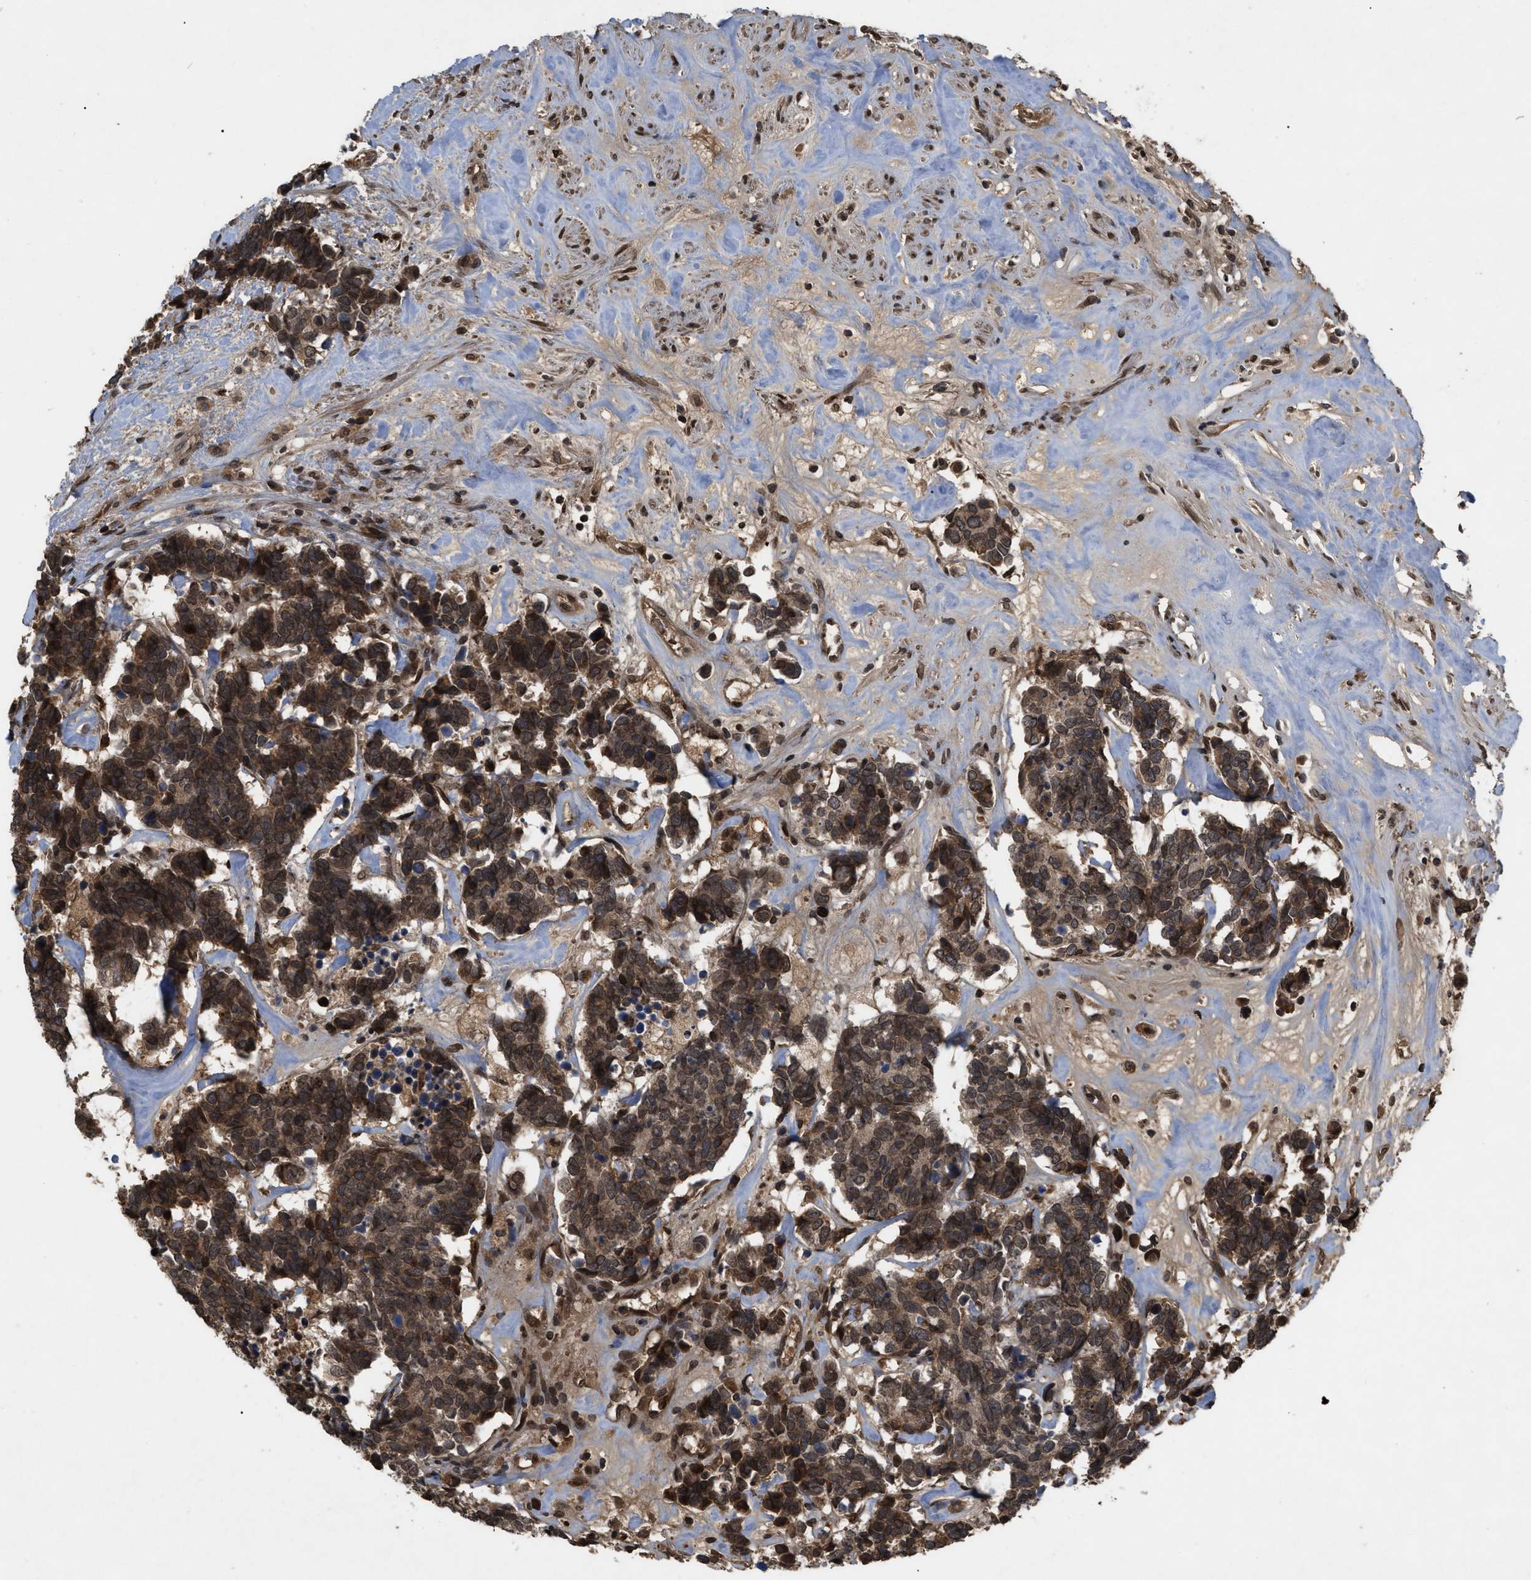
{"staining": {"intensity": "moderate", "quantity": ">75%", "location": "cytoplasmic/membranous,nuclear"}, "tissue": "carcinoid", "cell_type": "Tumor cells", "image_type": "cancer", "snomed": [{"axis": "morphology", "description": "Carcinoma, NOS"}, {"axis": "morphology", "description": "Carcinoid, malignant, NOS"}, {"axis": "topography", "description": "Urinary bladder"}], "caption": "Immunohistochemistry (IHC) of carcinoma reveals medium levels of moderate cytoplasmic/membranous and nuclear staining in approximately >75% of tumor cells.", "gene": "CRY1", "patient": {"sex": "male", "age": 57}}